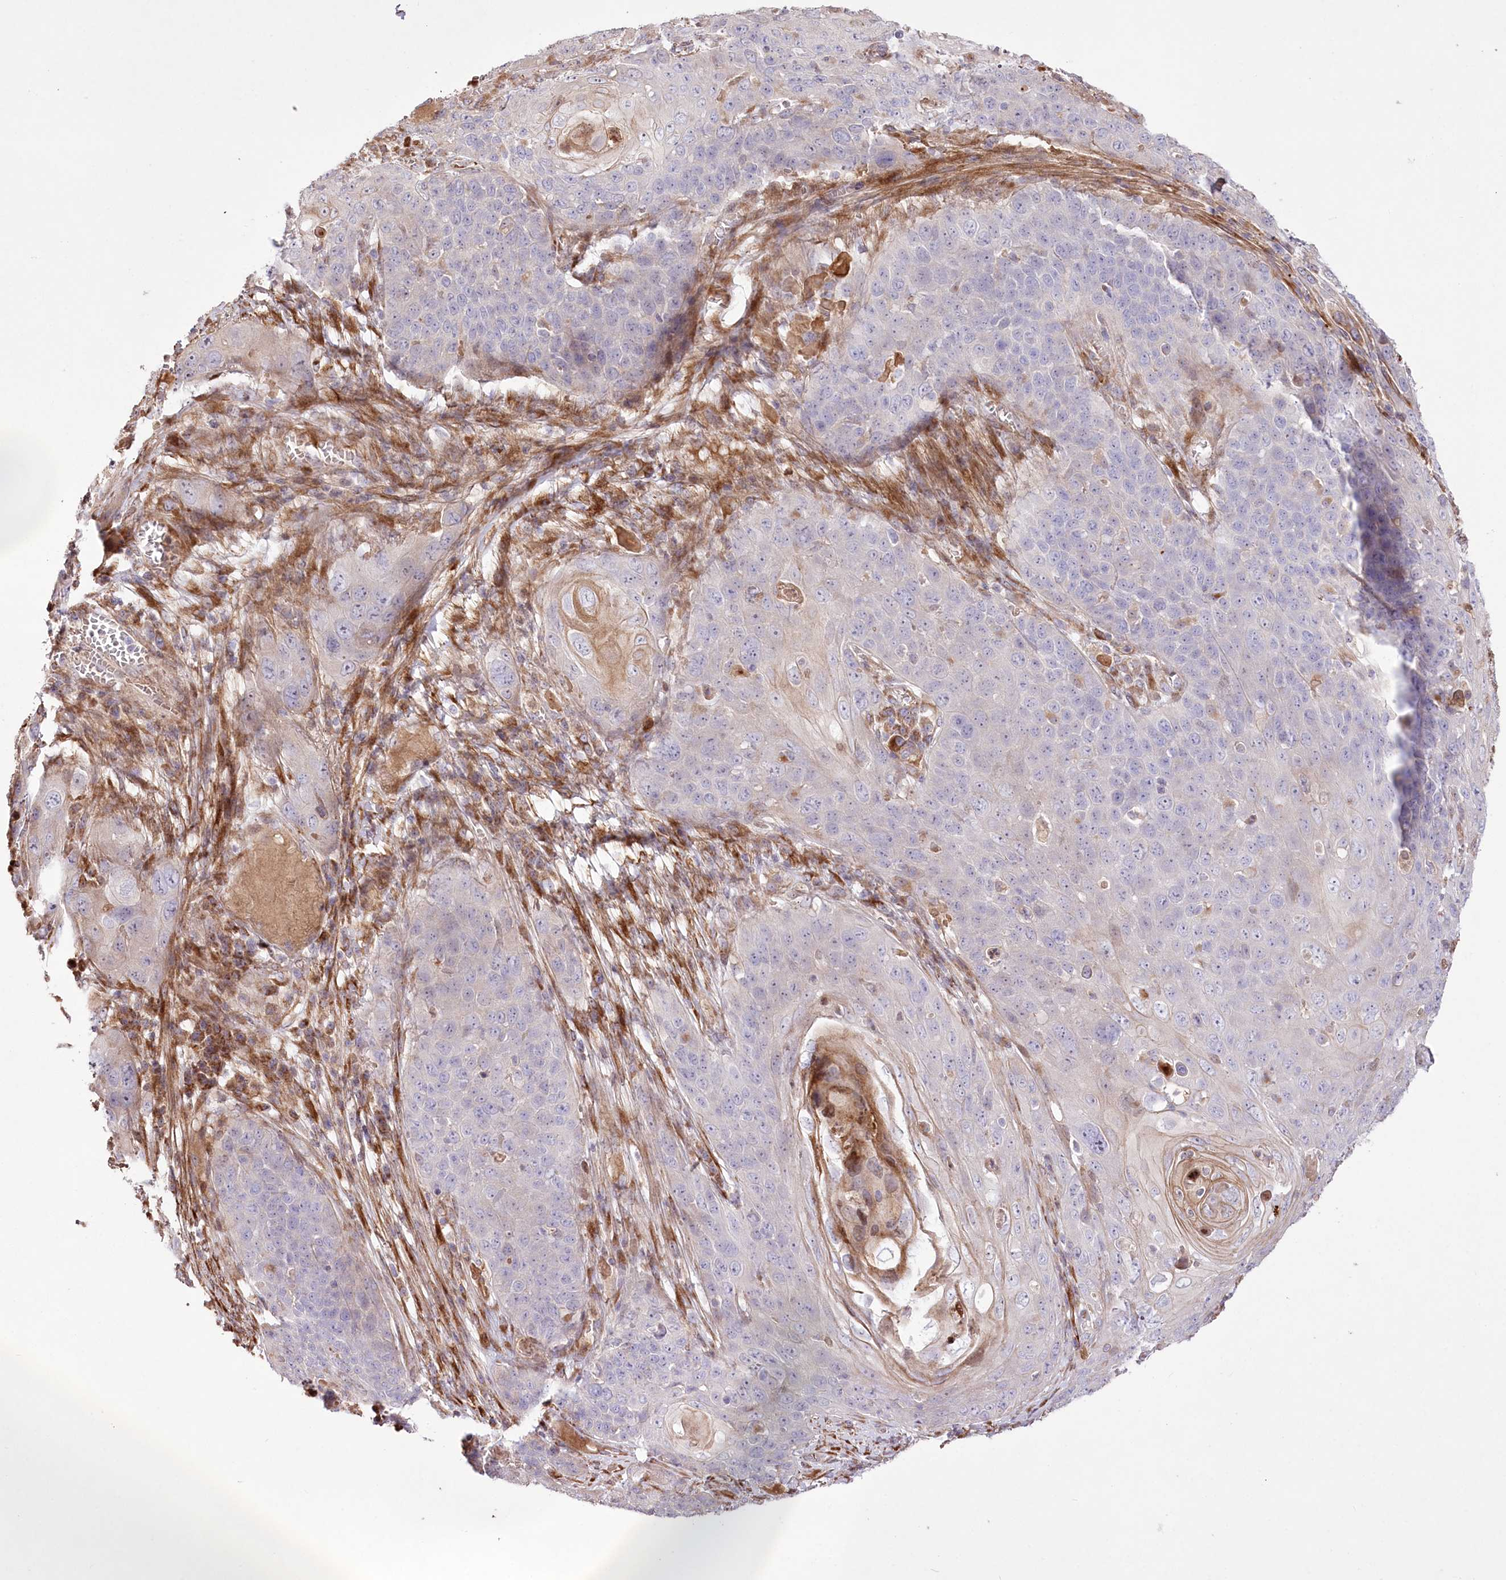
{"staining": {"intensity": "negative", "quantity": "none", "location": "none"}, "tissue": "skin cancer", "cell_type": "Tumor cells", "image_type": "cancer", "snomed": [{"axis": "morphology", "description": "Squamous cell carcinoma, NOS"}, {"axis": "topography", "description": "Skin"}], "caption": "High power microscopy histopathology image of an IHC photomicrograph of skin cancer, revealing no significant expression in tumor cells.", "gene": "RNF24", "patient": {"sex": "male", "age": 55}}